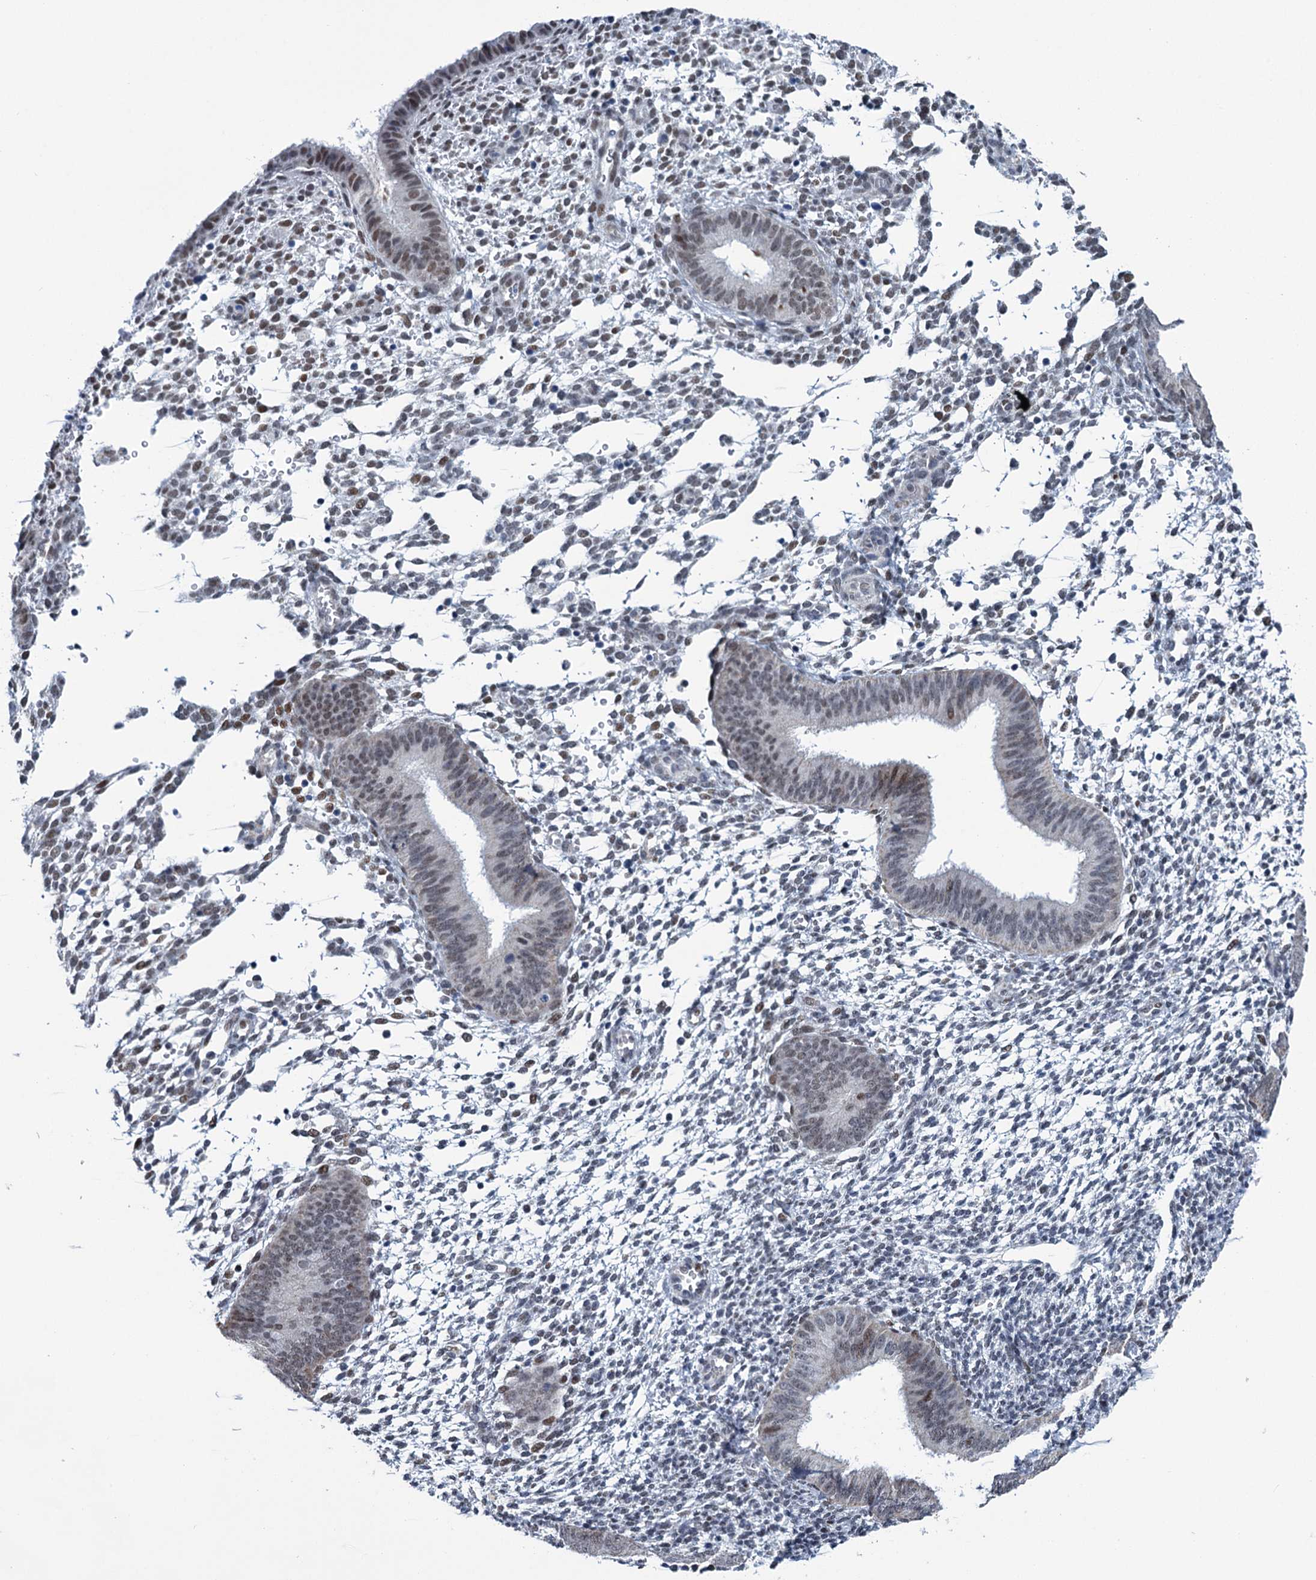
{"staining": {"intensity": "weak", "quantity": "25%-75%", "location": "nuclear"}, "tissue": "endometrium", "cell_type": "Cells in endometrial stroma", "image_type": "normal", "snomed": [{"axis": "morphology", "description": "Normal tissue, NOS"}, {"axis": "topography", "description": "Uterus"}, {"axis": "topography", "description": "Endometrium"}], "caption": "Endometrium stained with a brown dye exhibits weak nuclear positive staining in approximately 25%-75% of cells in endometrial stroma.", "gene": "MORN3", "patient": {"sex": "female", "age": 48}}